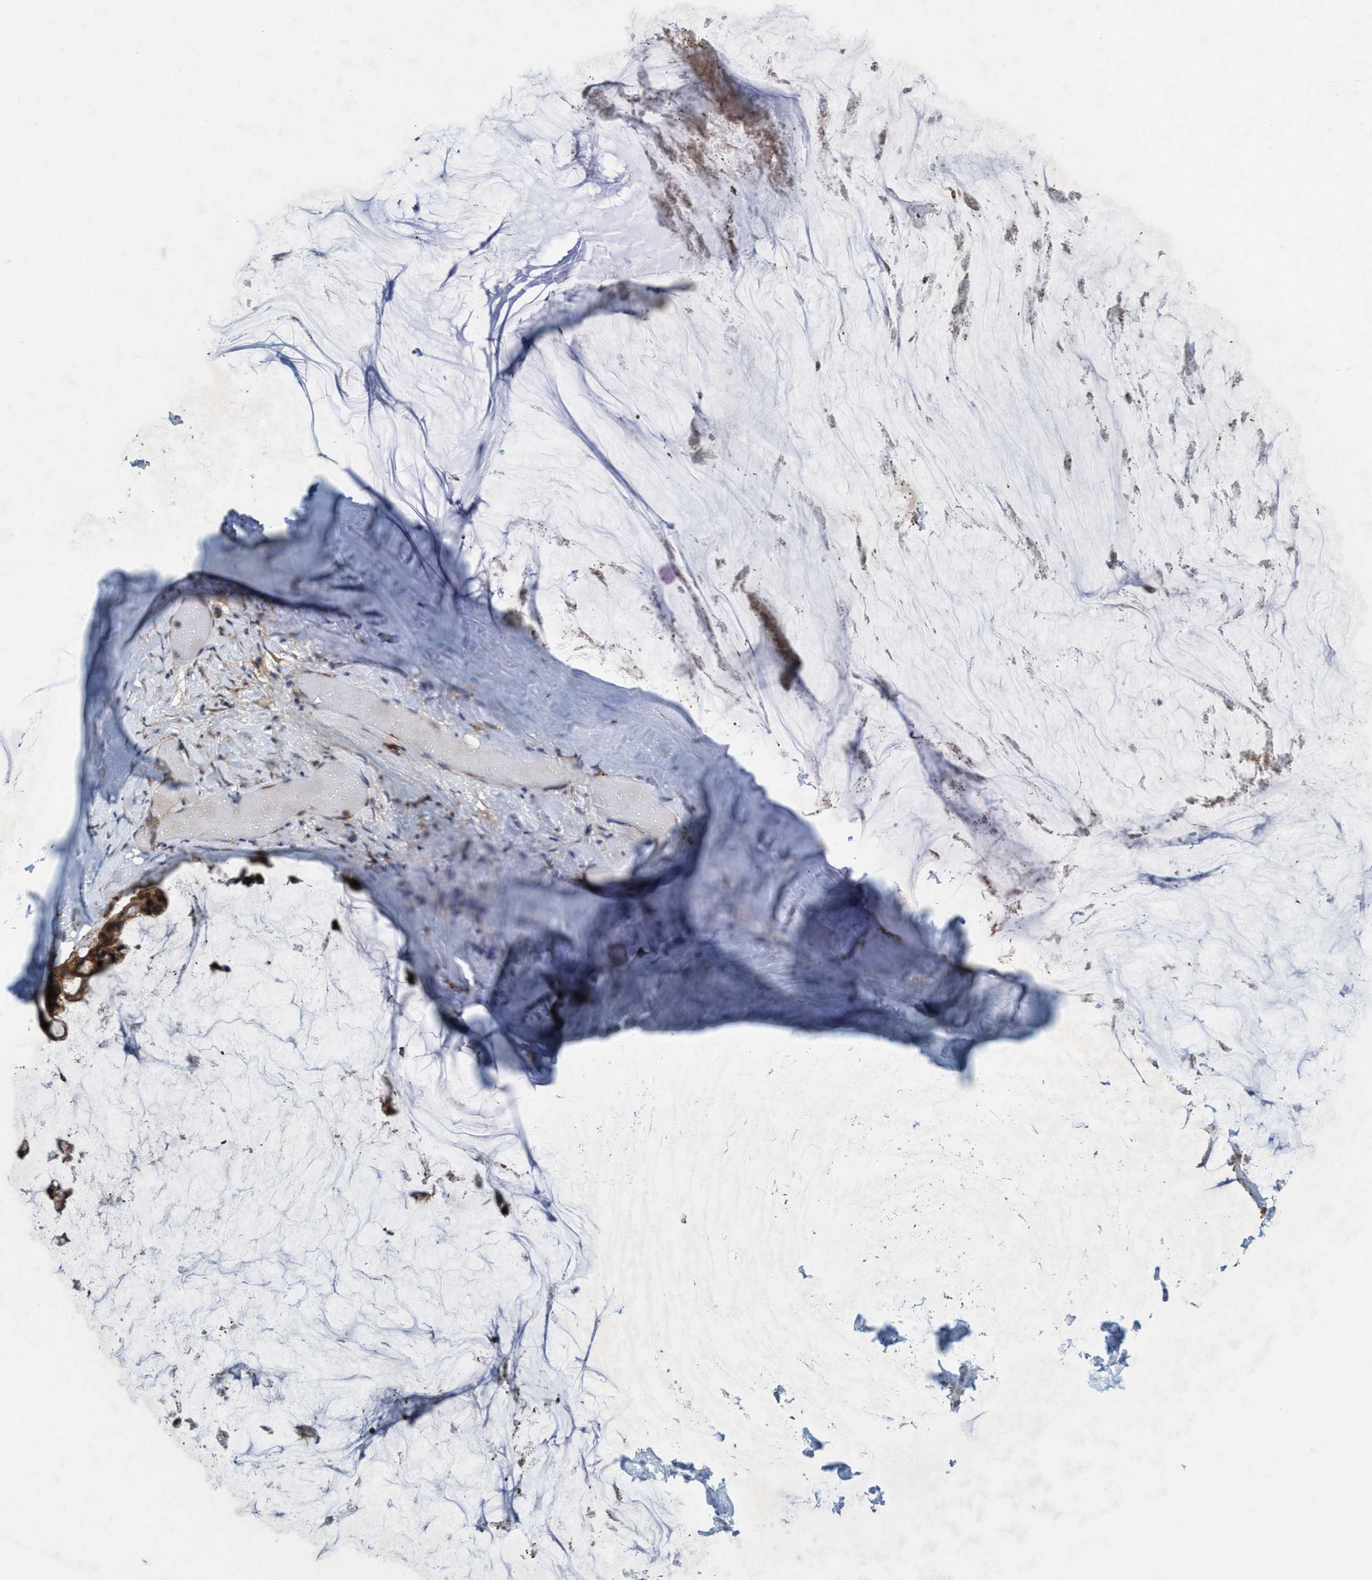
{"staining": {"intensity": "moderate", "quantity": "<25%", "location": "cytoplasmic/membranous"}, "tissue": "ovarian cancer", "cell_type": "Tumor cells", "image_type": "cancer", "snomed": [{"axis": "morphology", "description": "Cystadenocarcinoma, mucinous, NOS"}, {"axis": "topography", "description": "Ovary"}], "caption": "Ovarian cancer (mucinous cystadenocarcinoma) was stained to show a protein in brown. There is low levels of moderate cytoplasmic/membranous positivity in about <25% of tumor cells.", "gene": "TRIM65", "patient": {"sex": "female", "age": 39}}